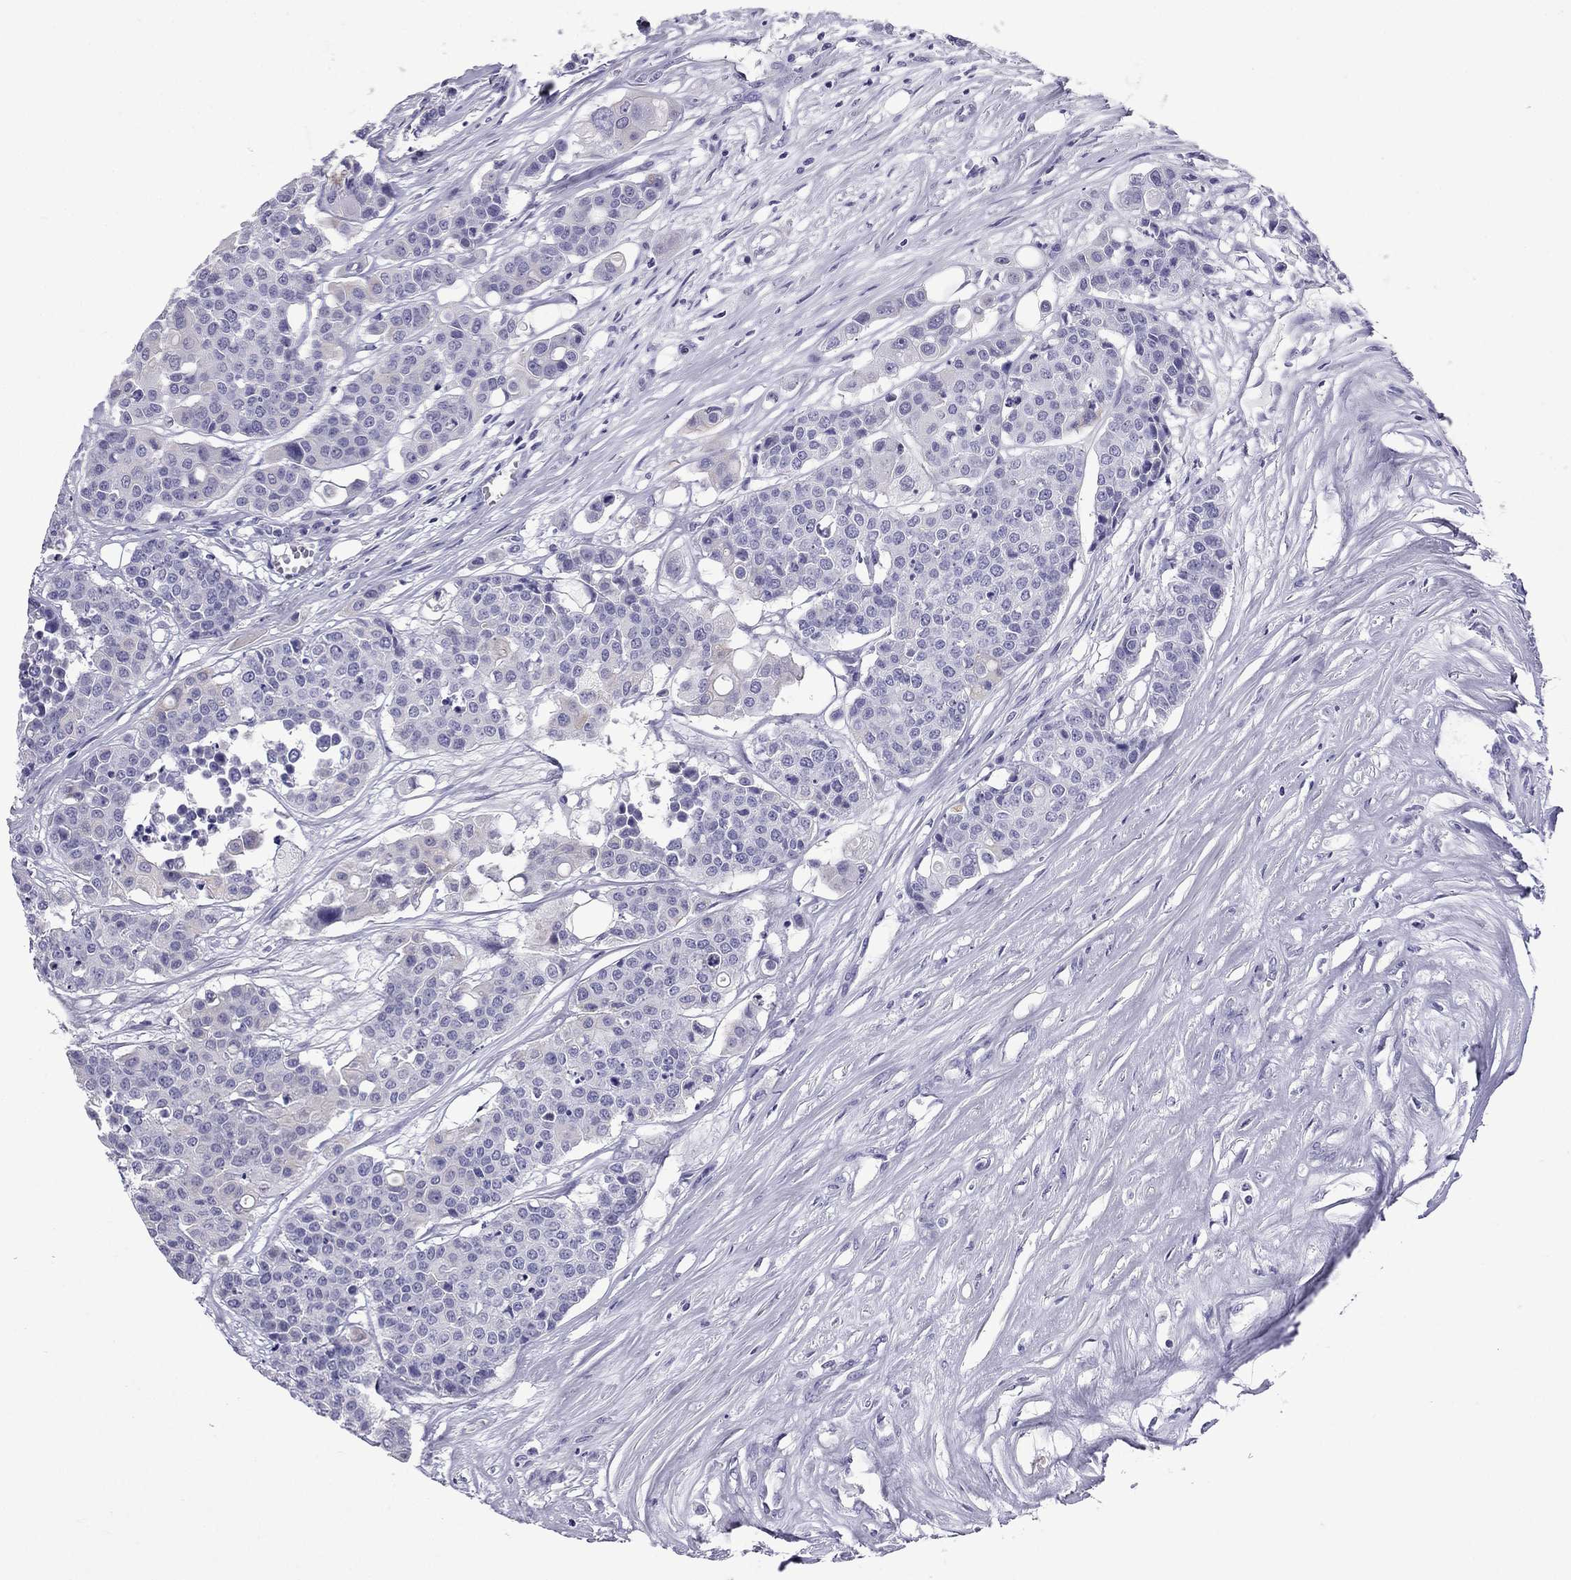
{"staining": {"intensity": "negative", "quantity": "none", "location": "none"}, "tissue": "carcinoid", "cell_type": "Tumor cells", "image_type": "cancer", "snomed": [{"axis": "morphology", "description": "Carcinoid, malignant, NOS"}, {"axis": "topography", "description": "Colon"}], "caption": "There is no significant expression in tumor cells of carcinoid. Nuclei are stained in blue.", "gene": "GJA8", "patient": {"sex": "male", "age": 81}}